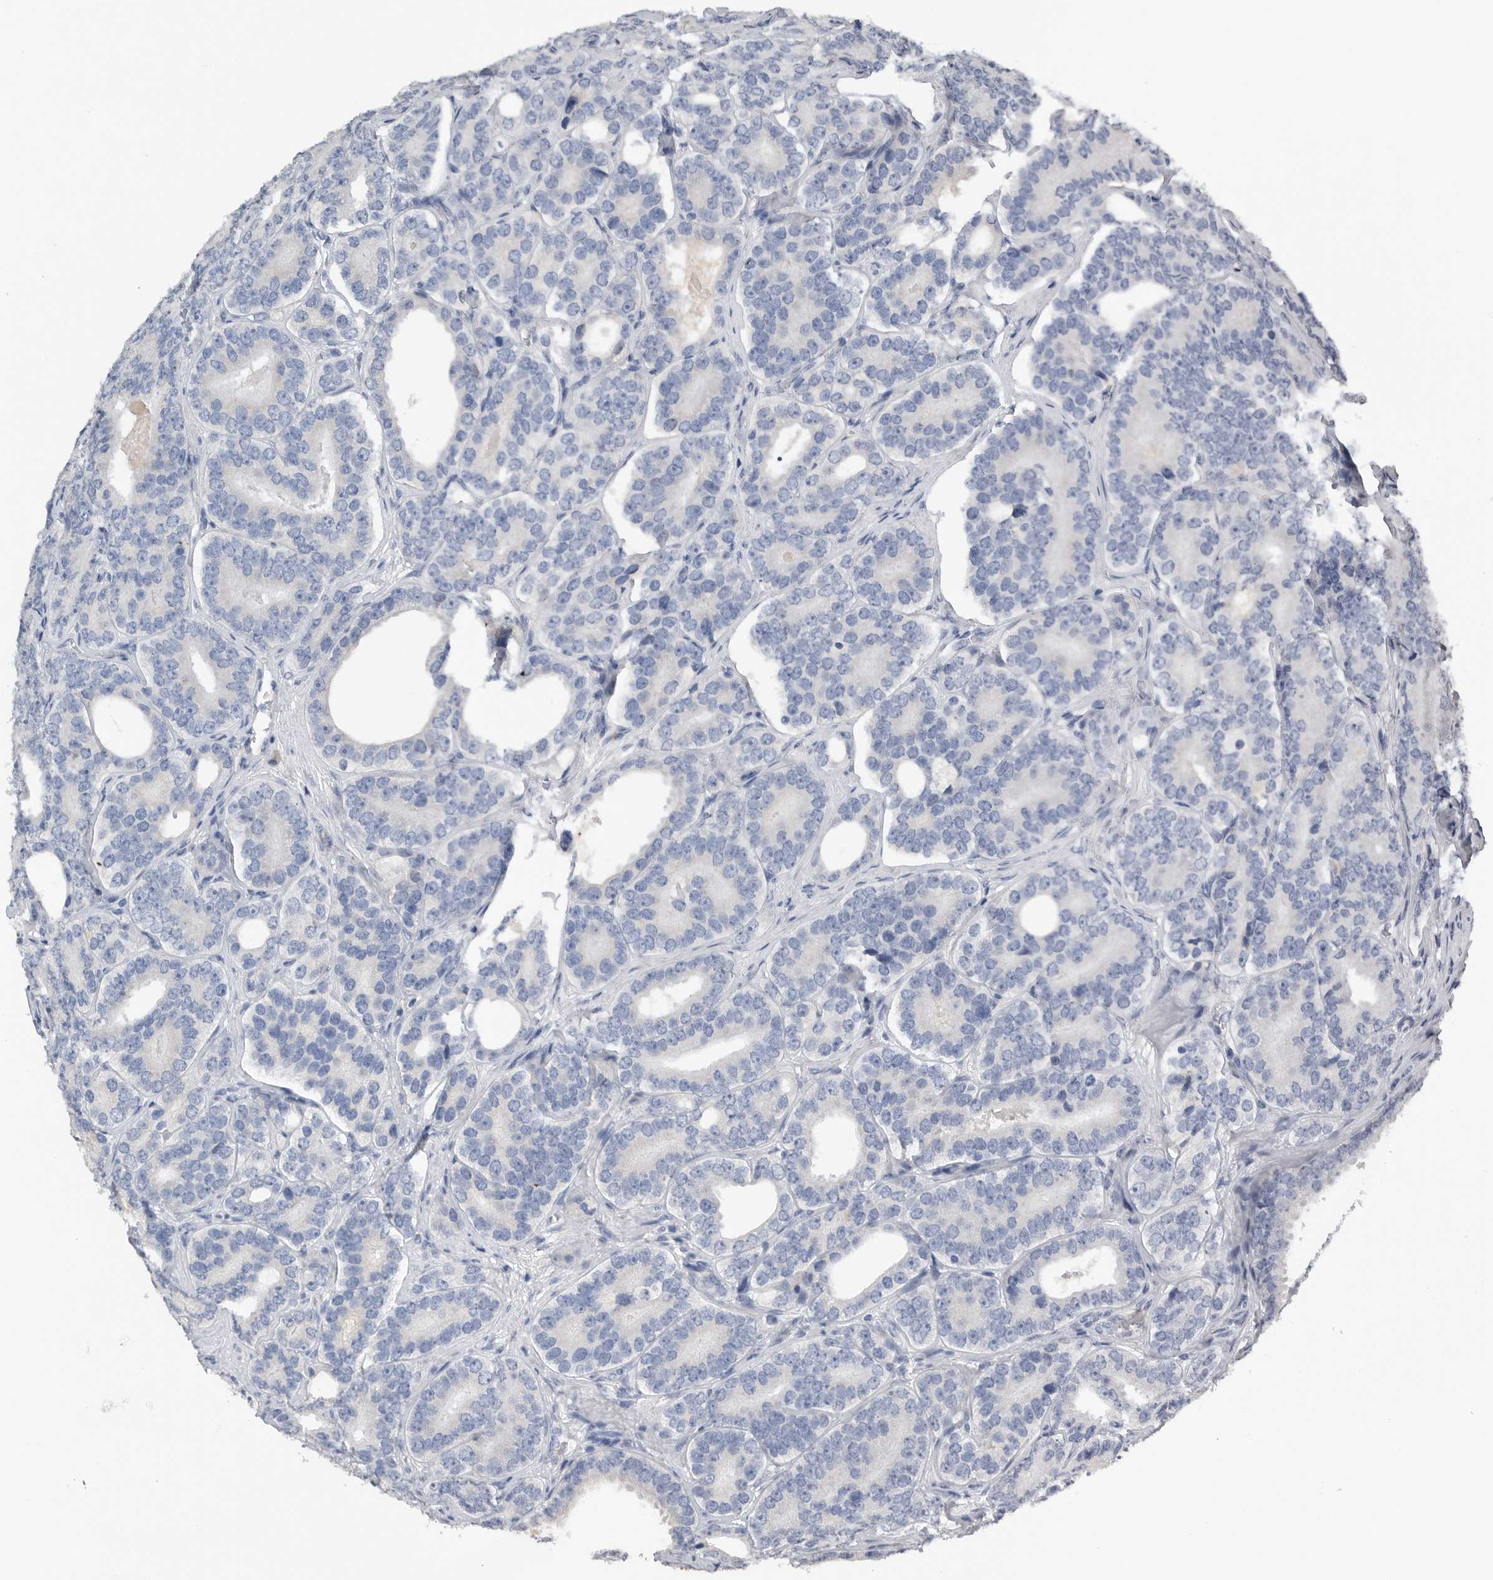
{"staining": {"intensity": "negative", "quantity": "none", "location": "none"}, "tissue": "prostate cancer", "cell_type": "Tumor cells", "image_type": "cancer", "snomed": [{"axis": "morphology", "description": "Adenocarcinoma, High grade"}, {"axis": "topography", "description": "Prostate"}], "caption": "IHC of human prostate cancer demonstrates no staining in tumor cells.", "gene": "FABP6", "patient": {"sex": "male", "age": 56}}